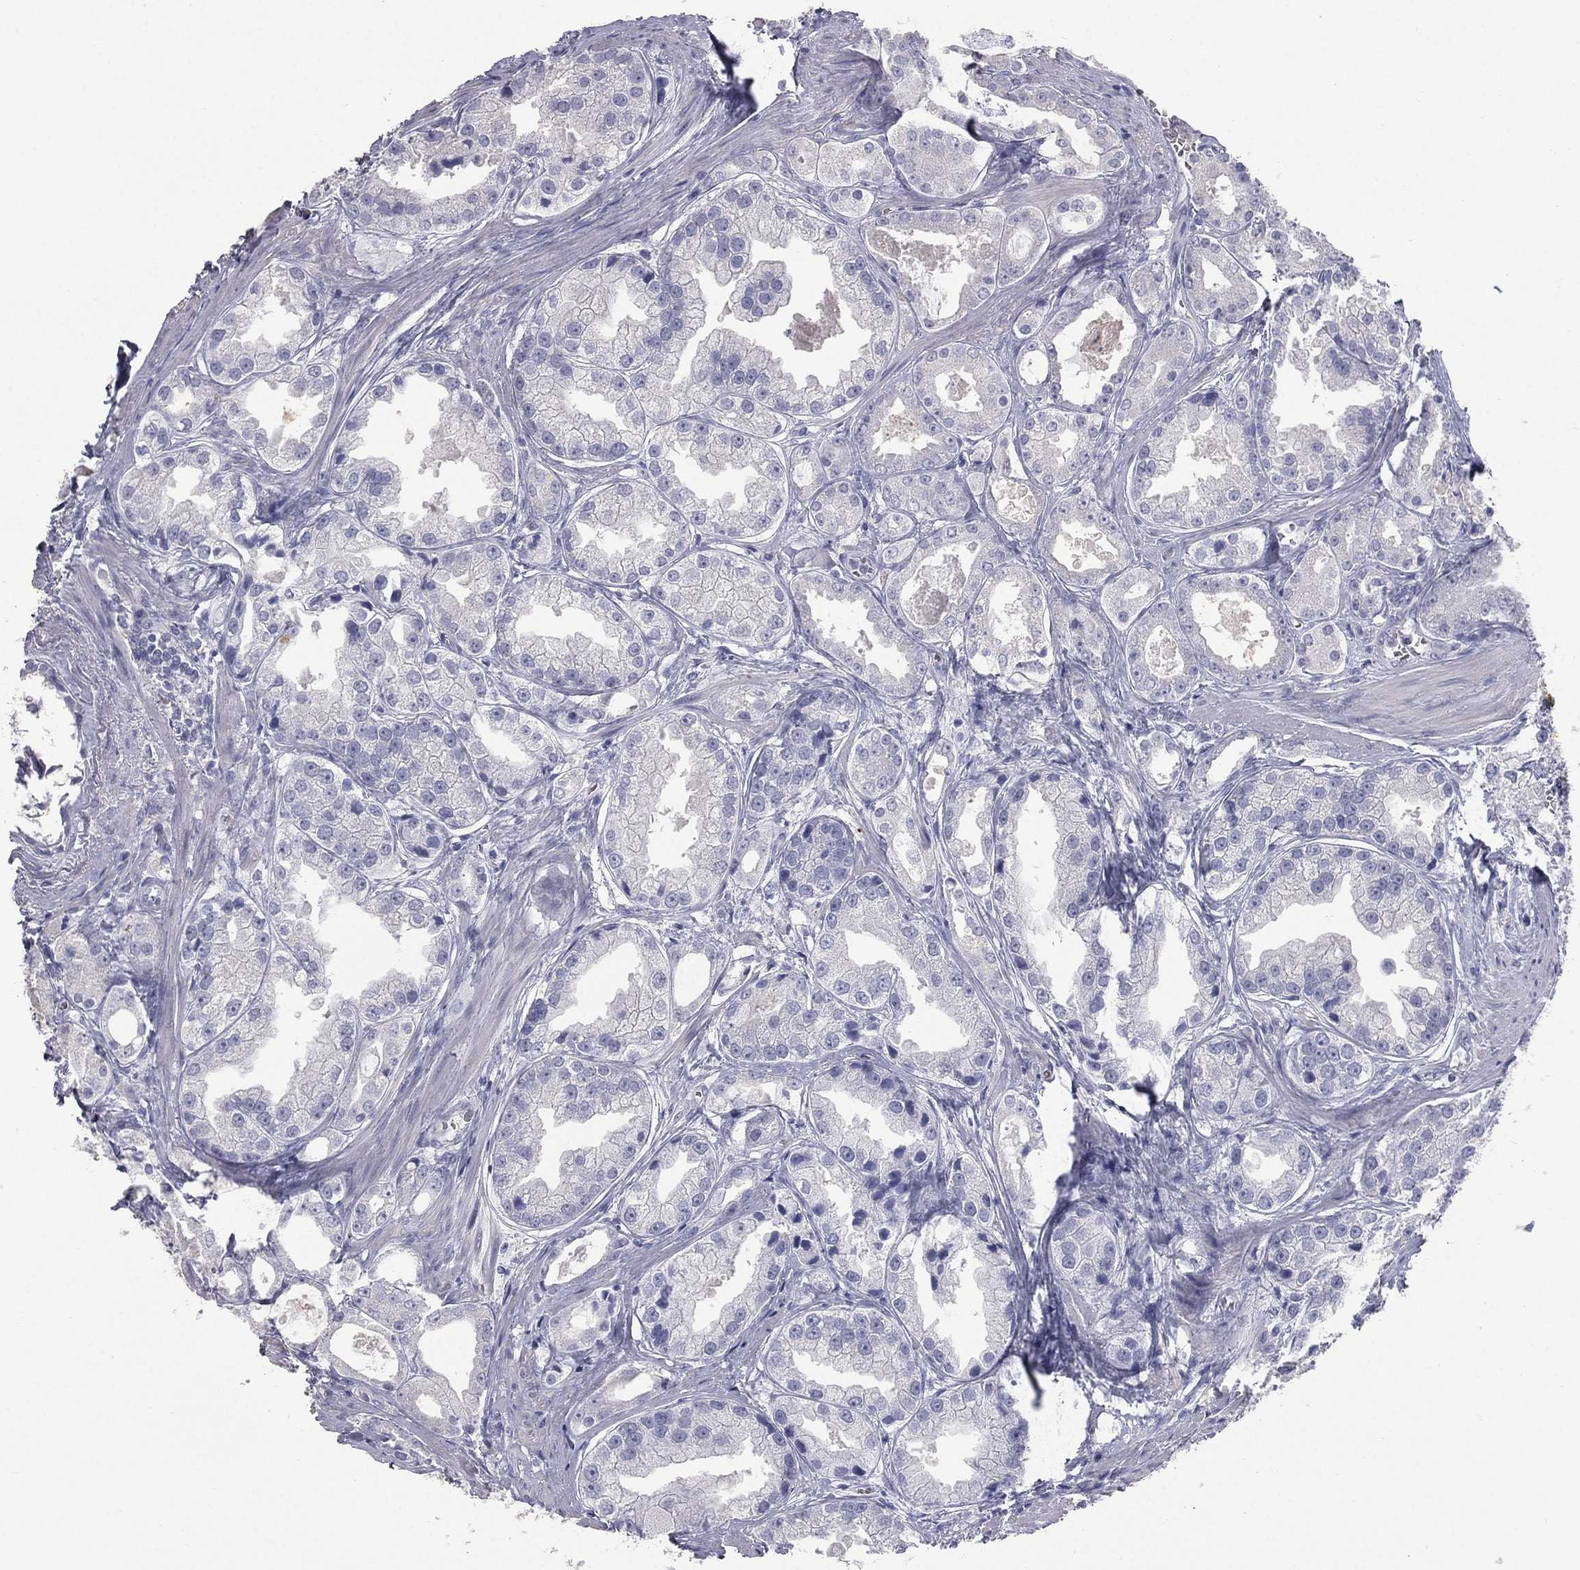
{"staining": {"intensity": "negative", "quantity": "none", "location": "none"}, "tissue": "prostate cancer", "cell_type": "Tumor cells", "image_type": "cancer", "snomed": [{"axis": "morphology", "description": "Adenocarcinoma, NOS"}, {"axis": "topography", "description": "Prostate"}], "caption": "Adenocarcinoma (prostate) was stained to show a protein in brown. There is no significant expression in tumor cells.", "gene": "ESX1", "patient": {"sex": "male", "age": 61}}